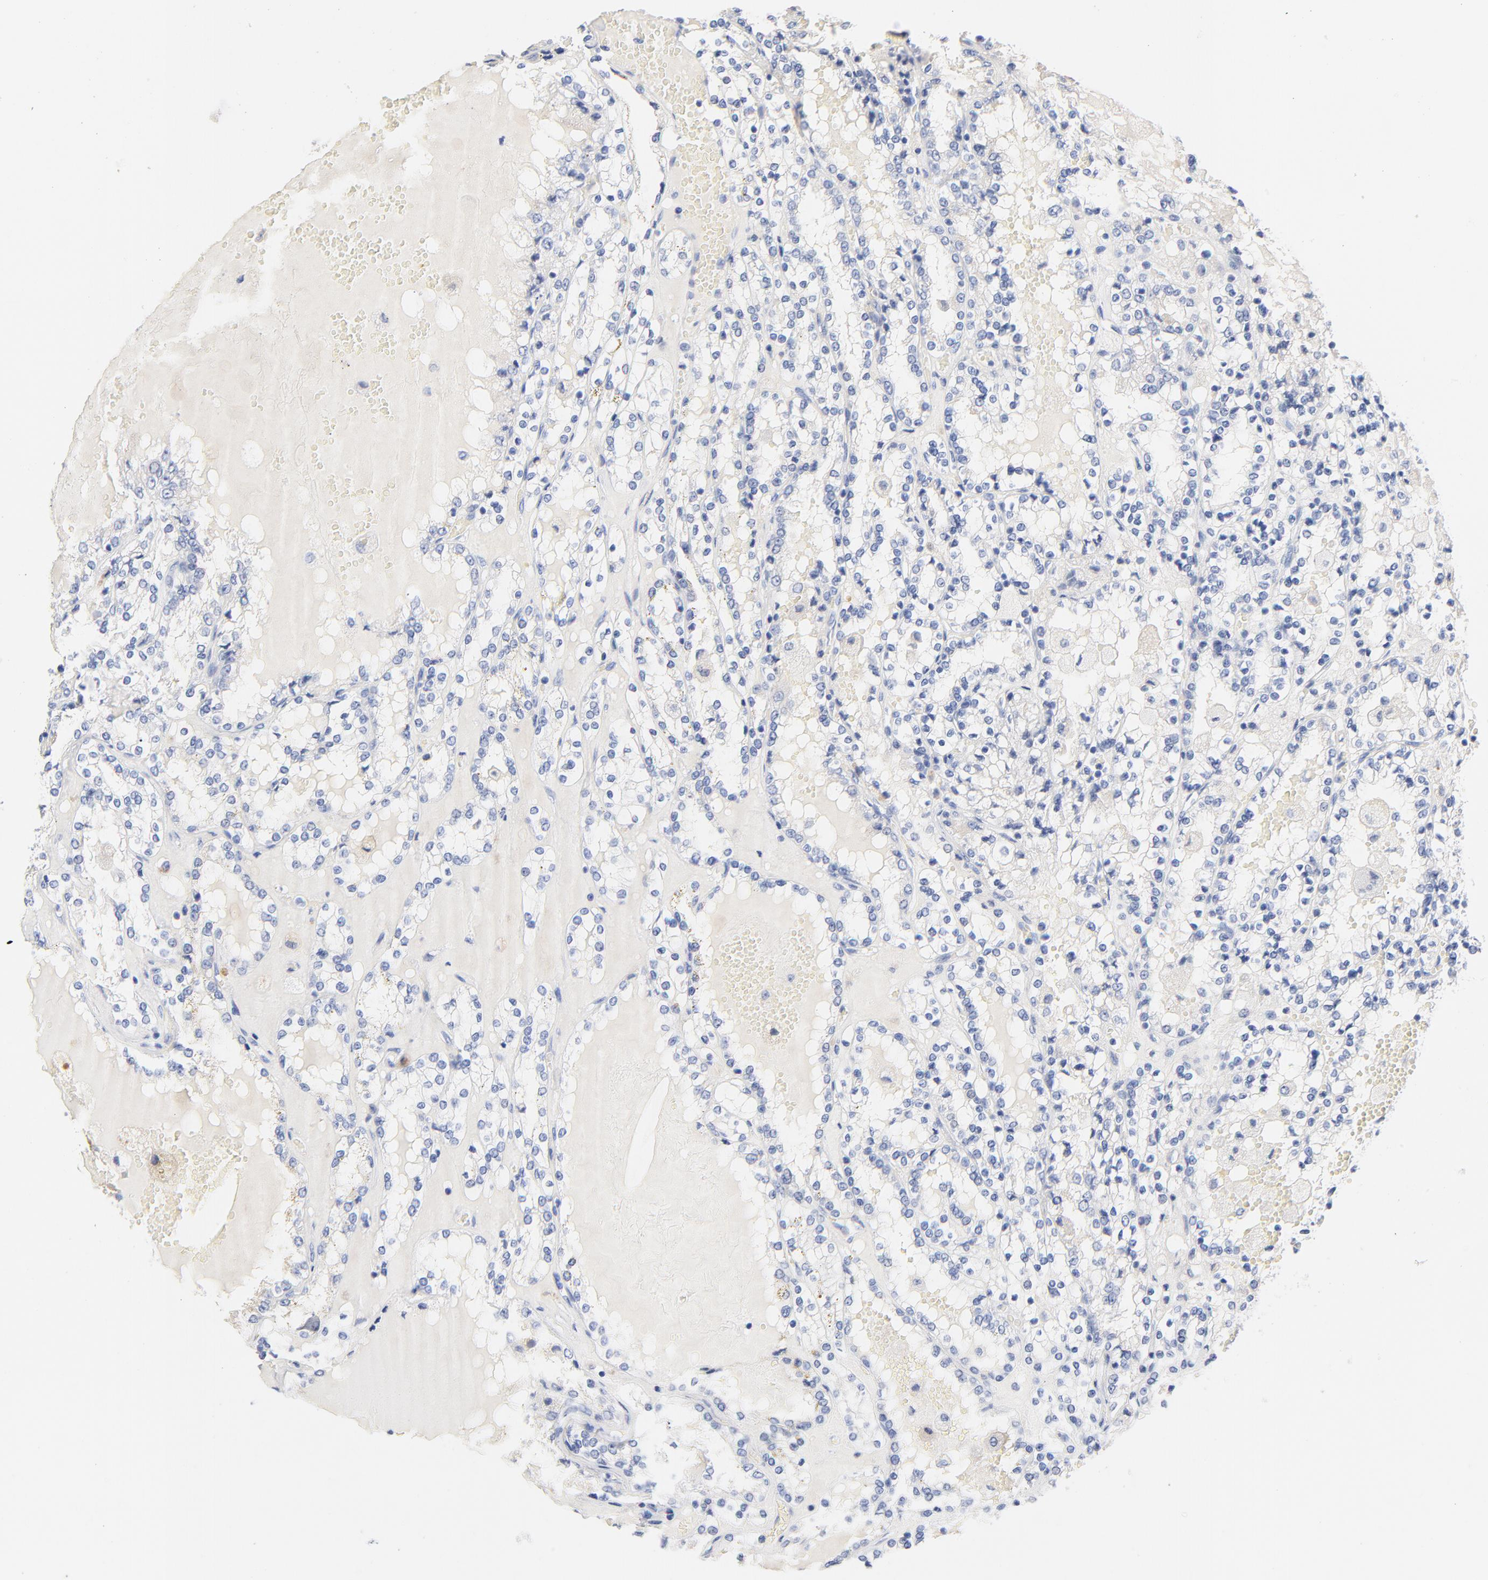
{"staining": {"intensity": "negative", "quantity": "none", "location": "none"}, "tissue": "renal cancer", "cell_type": "Tumor cells", "image_type": "cancer", "snomed": [{"axis": "morphology", "description": "Adenocarcinoma, NOS"}, {"axis": "topography", "description": "Kidney"}], "caption": "The immunohistochemistry (IHC) image has no significant positivity in tumor cells of renal adenocarcinoma tissue. (DAB (3,3'-diaminobenzidine) IHC, high magnification).", "gene": "CPS1", "patient": {"sex": "female", "age": 56}}